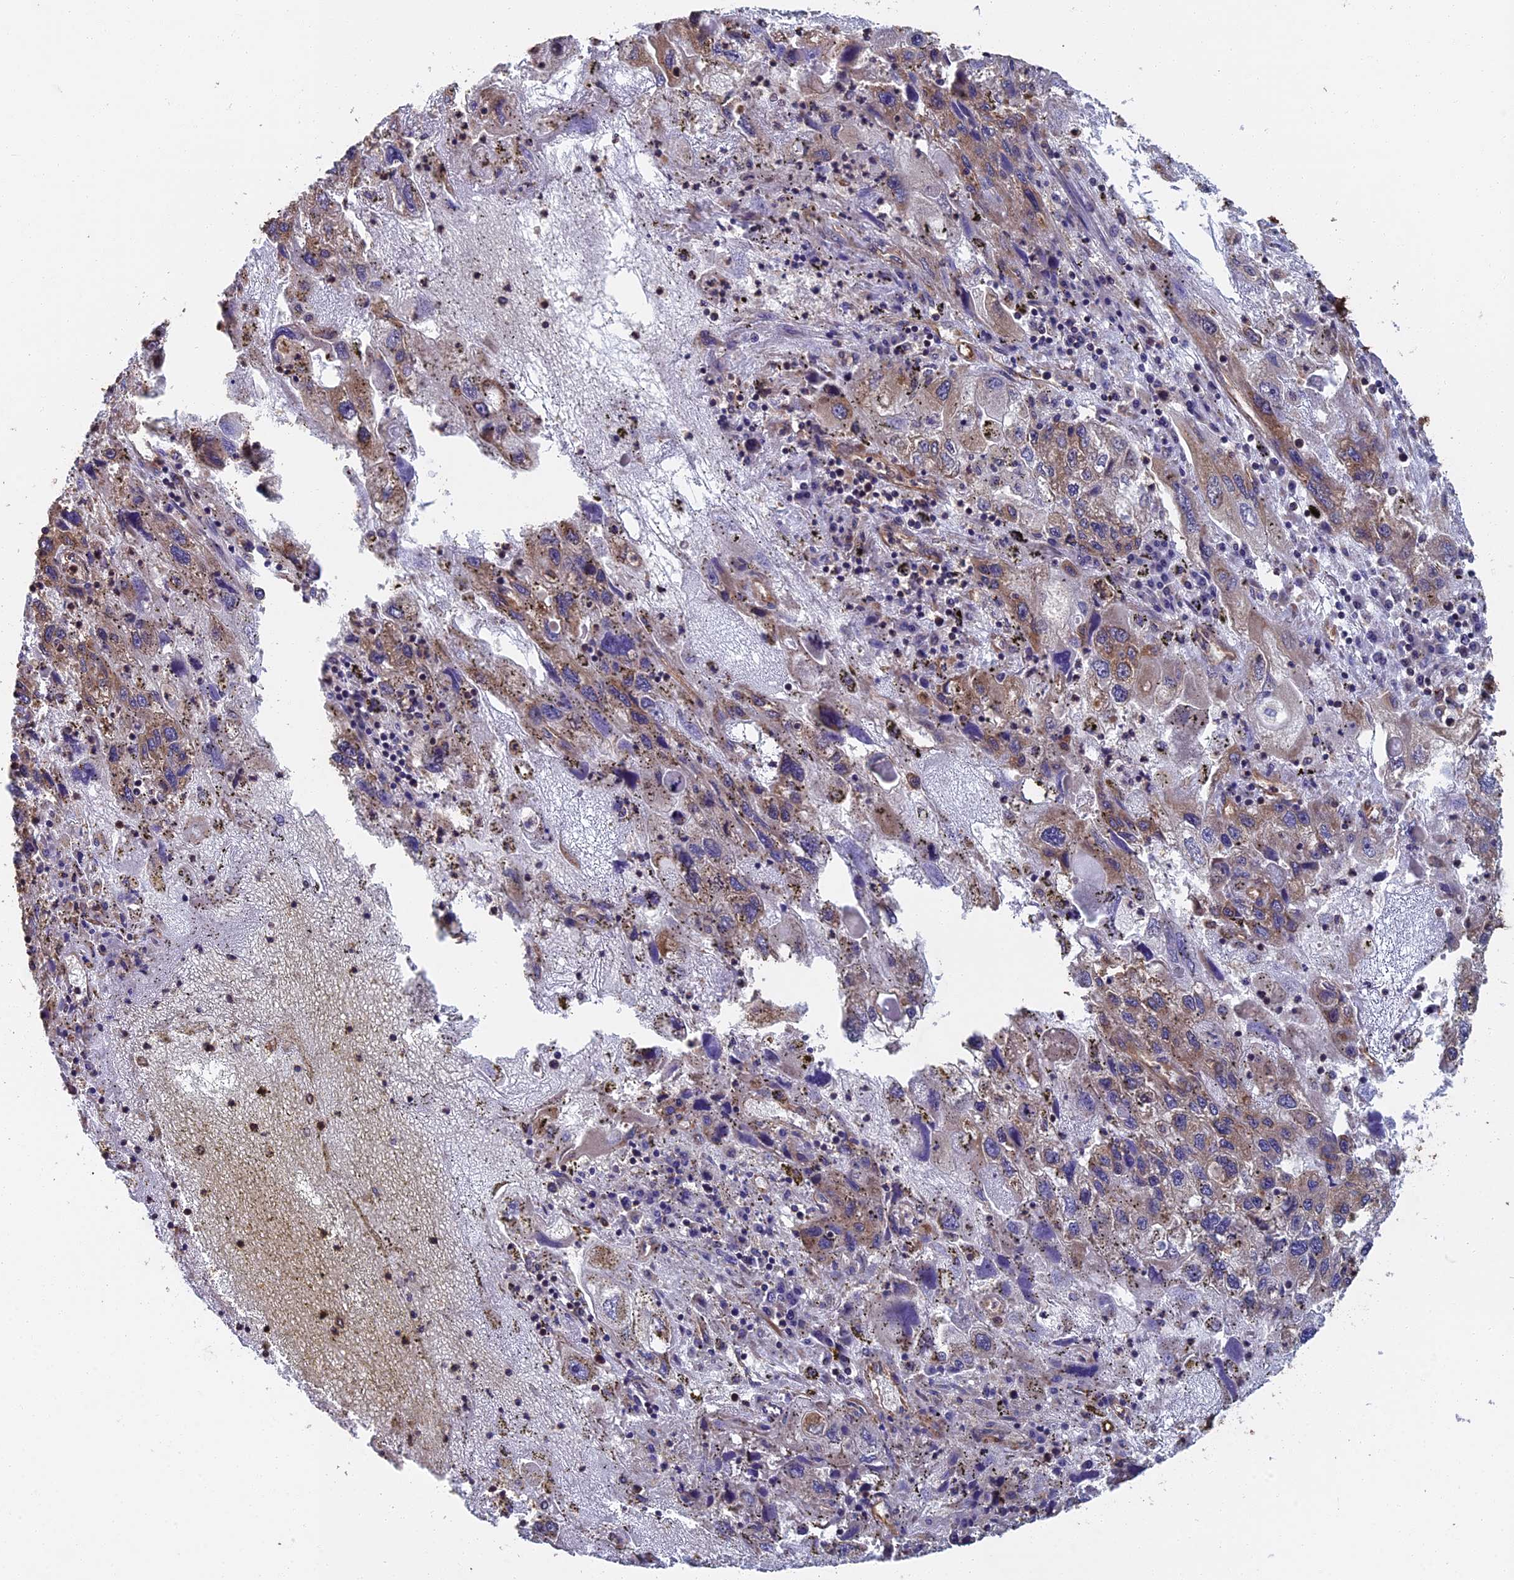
{"staining": {"intensity": "moderate", "quantity": "25%-75%", "location": "cytoplasmic/membranous"}, "tissue": "endometrial cancer", "cell_type": "Tumor cells", "image_type": "cancer", "snomed": [{"axis": "morphology", "description": "Adenocarcinoma, NOS"}, {"axis": "topography", "description": "Endometrium"}], "caption": "Tumor cells demonstrate medium levels of moderate cytoplasmic/membranous staining in approximately 25%-75% of cells in human endometrial cancer (adenocarcinoma).", "gene": "CCDC124", "patient": {"sex": "female", "age": 49}}